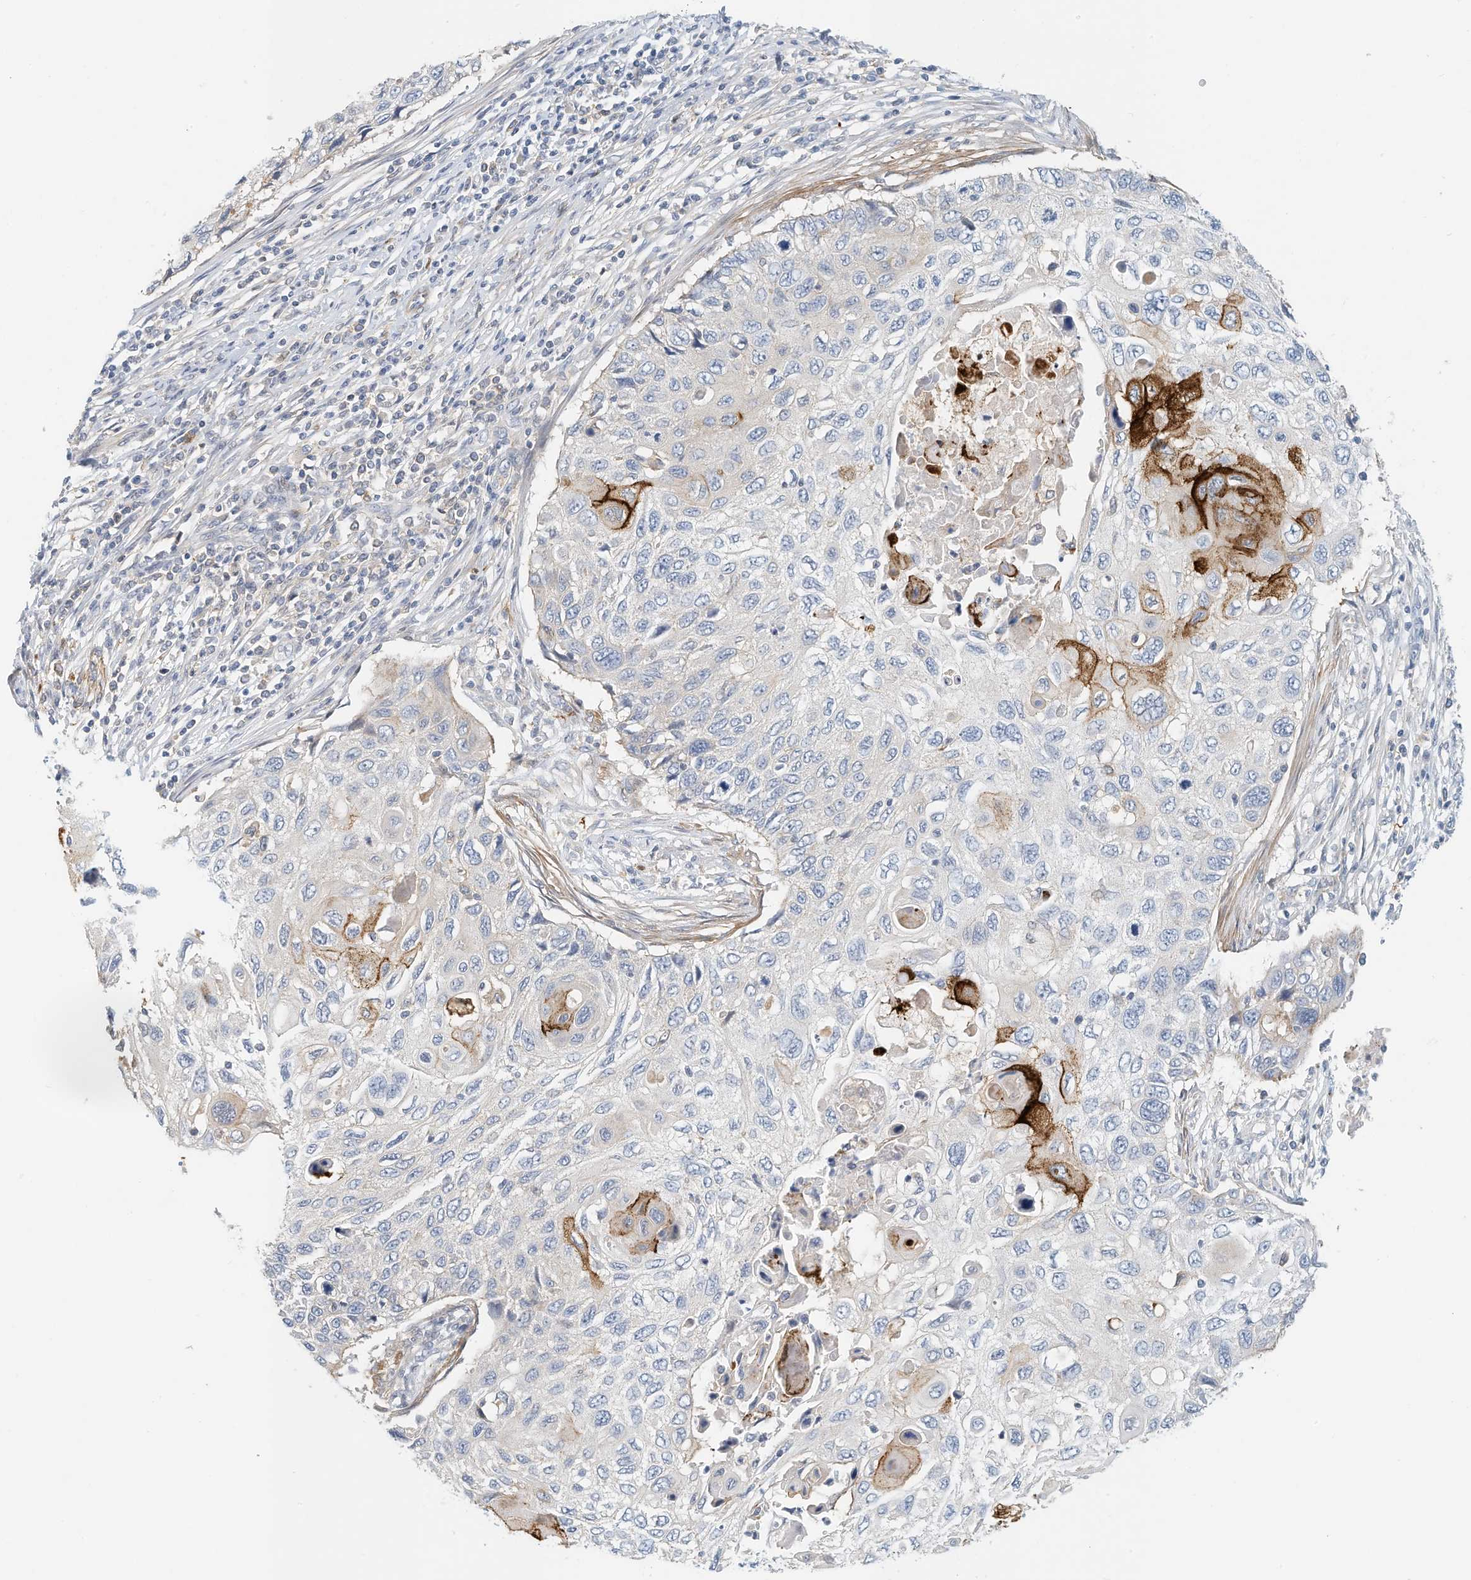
{"staining": {"intensity": "strong", "quantity": "<25%", "location": "cytoplasmic/membranous"}, "tissue": "cervical cancer", "cell_type": "Tumor cells", "image_type": "cancer", "snomed": [{"axis": "morphology", "description": "Squamous cell carcinoma, NOS"}, {"axis": "topography", "description": "Cervix"}], "caption": "A brown stain highlights strong cytoplasmic/membranous expression of a protein in human squamous cell carcinoma (cervical) tumor cells.", "gene": "MICAL1", "patient": {"sex": "female", "age": 70}}